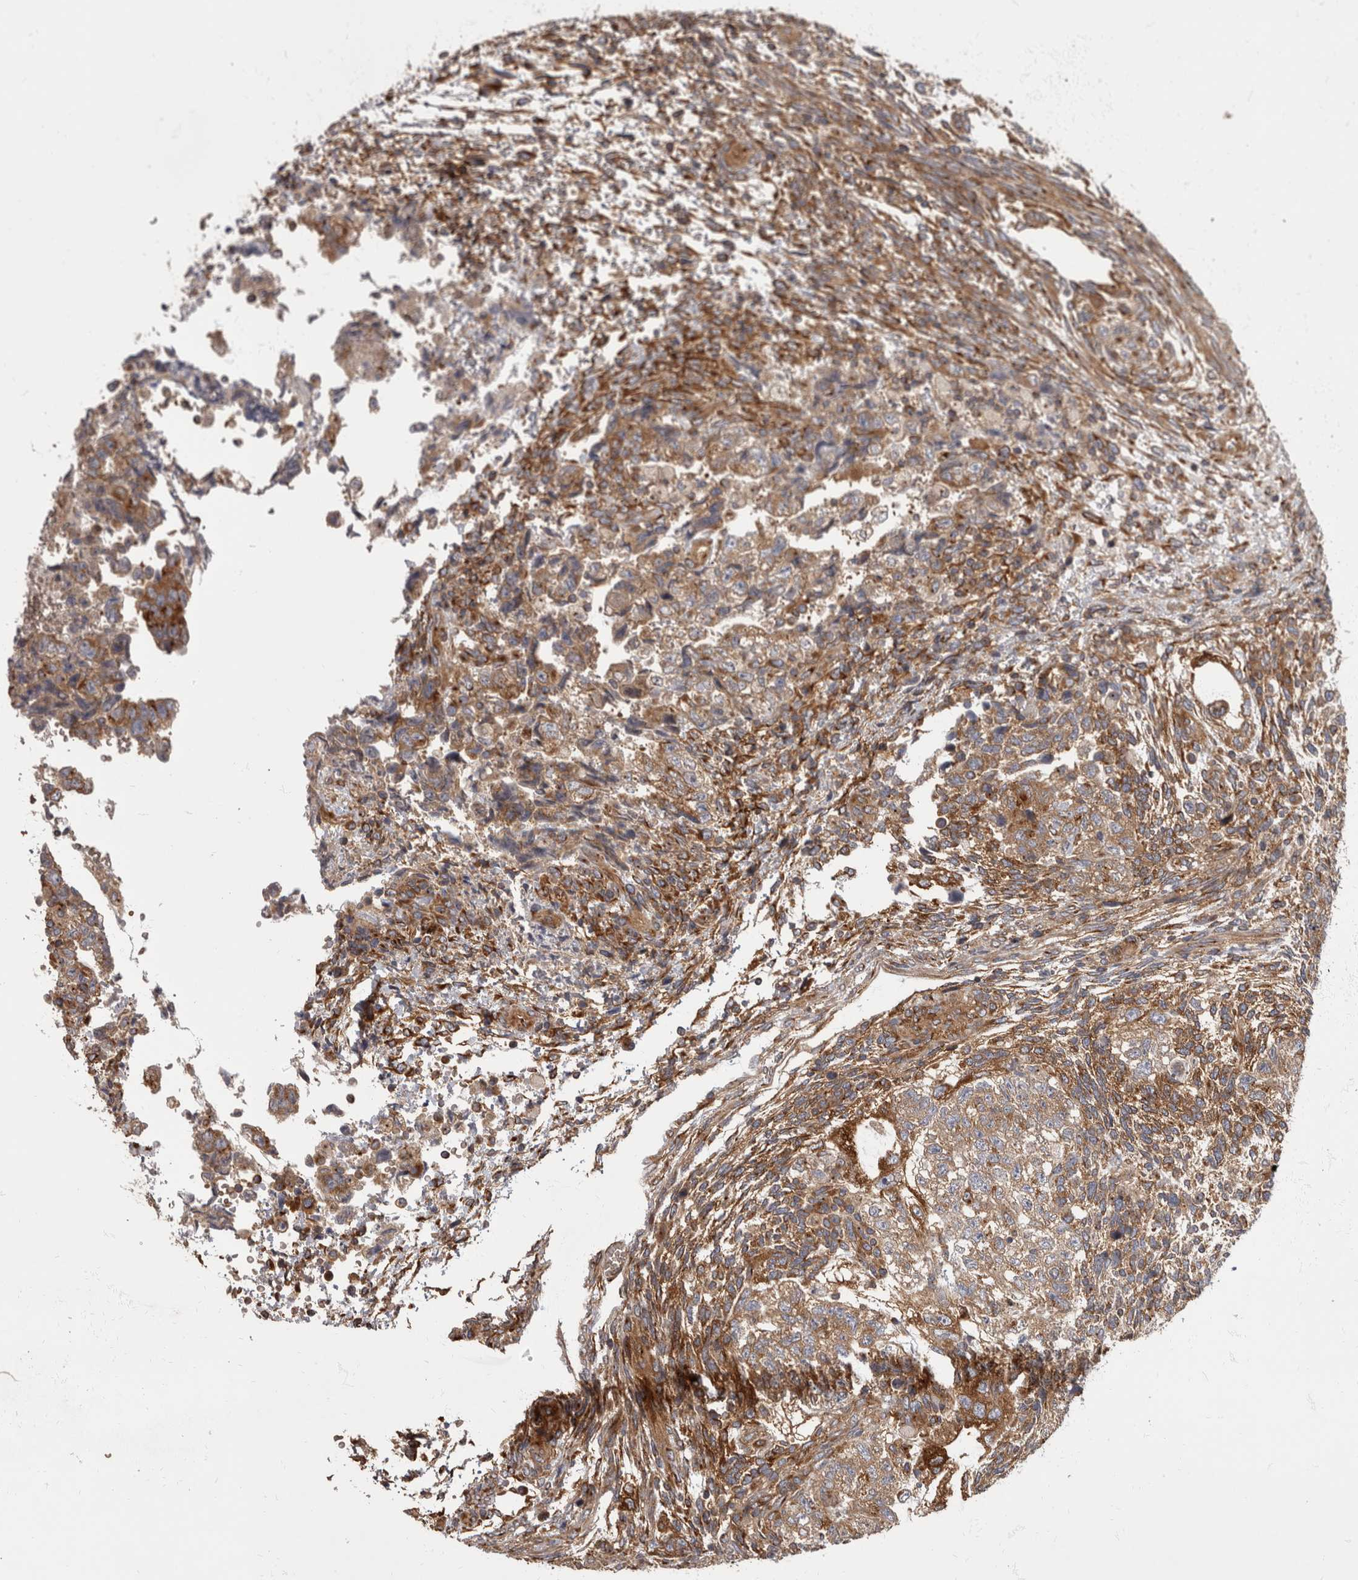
{"staining": {"intensity": "moderate", "quantity": ">75%", "location": "cytoplasmic/membranous"}, "tissue": "testis cancer", "cell_type": "Tumor cells", "image_type": "cancer", "snomed": [{"axis": "morphology", "description": "Normal tissue, NOS"}, {"axis": "morphology", "description": "Carcinoma, Embryonal, NOS"}, {"axis": "topography", "description": "Testis"}], "caption": "Testis cancer stained with a protein marker shows moderate staining in tumor cells.", "gene": "HOOK3", "patient": {"sex": "male", "age": 36}}